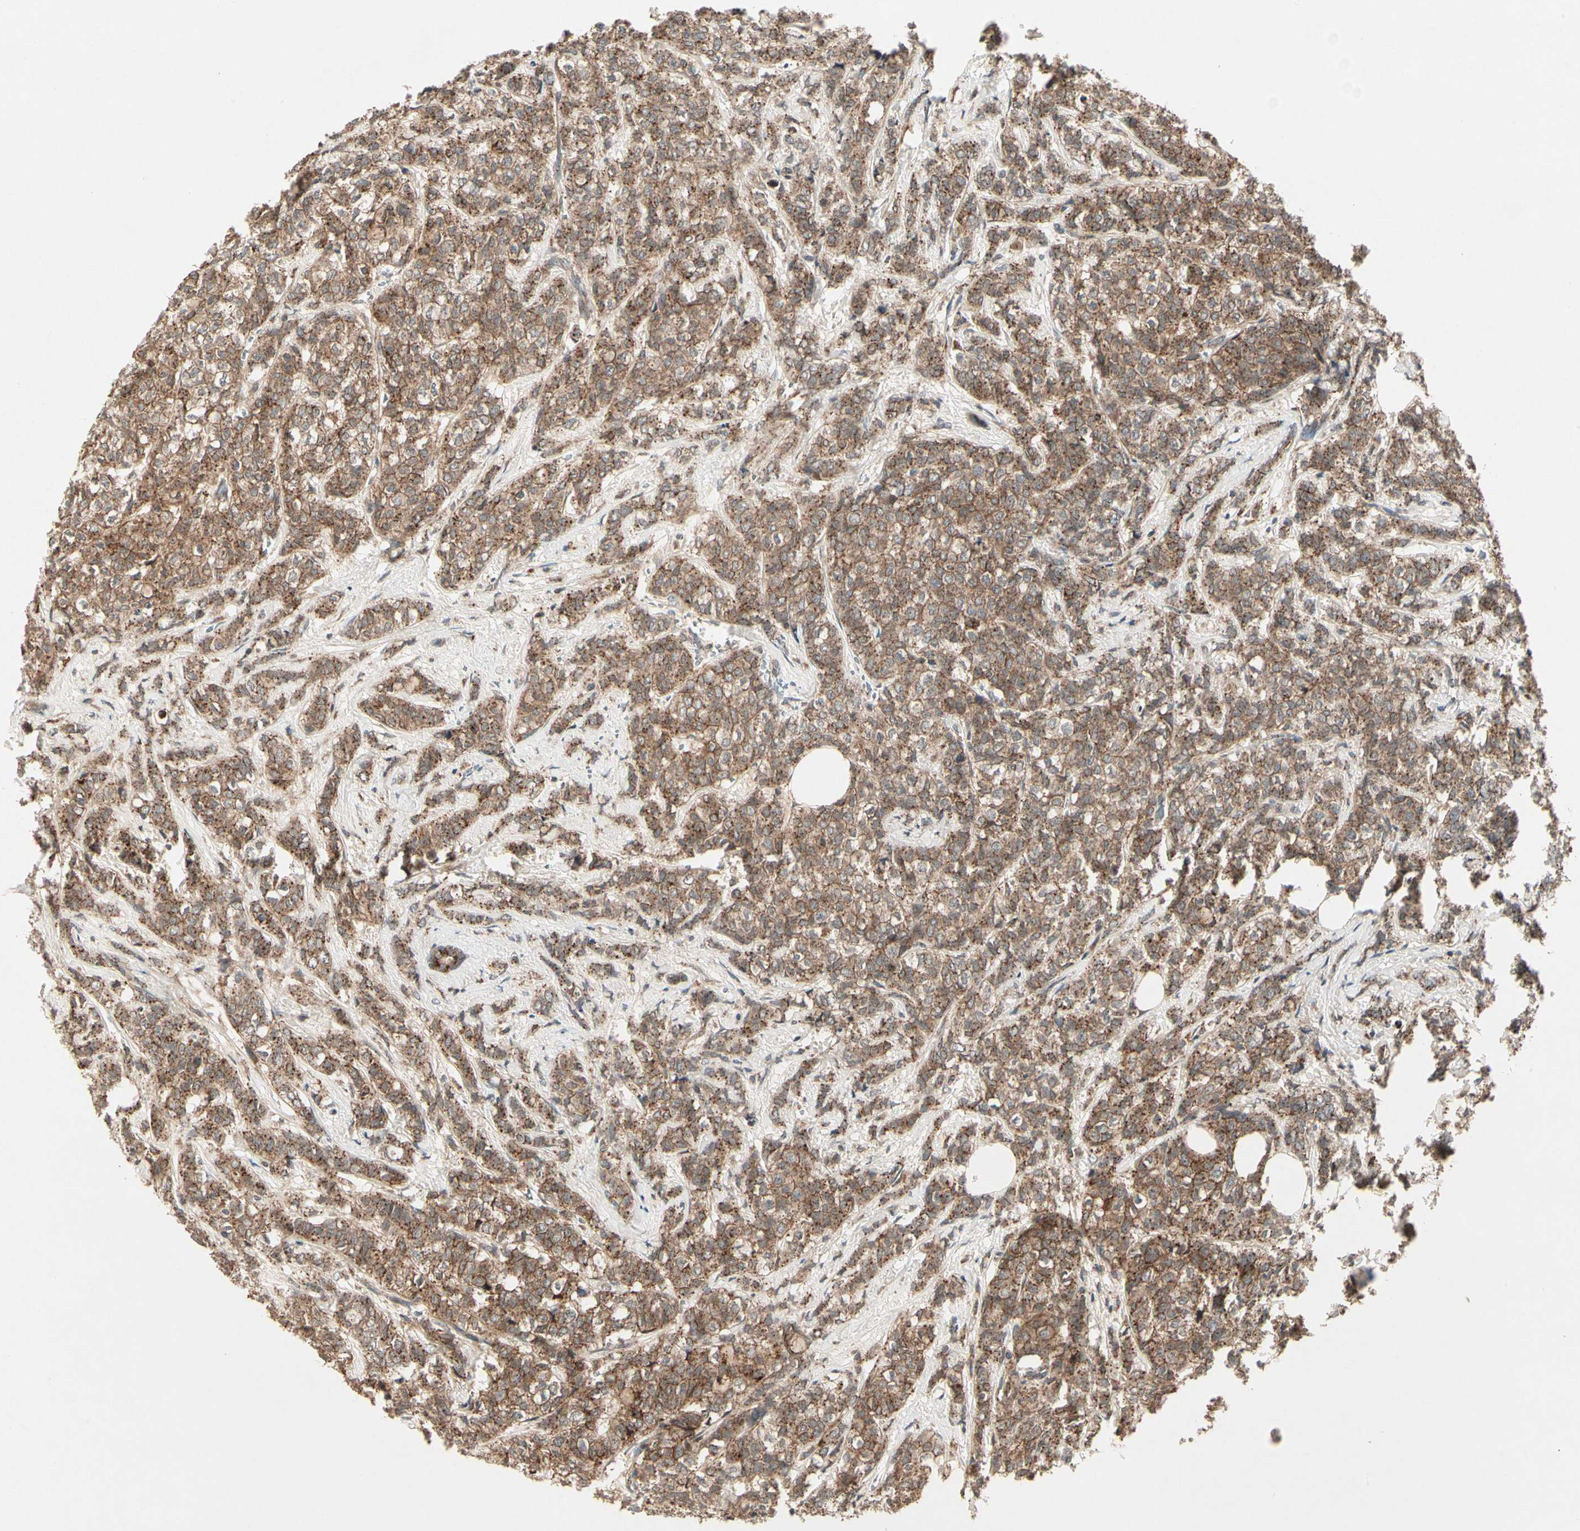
{"staining": {"intensity": "strong", "quantity": ">75%", "location": "cytoplasmic/membranous"}, "tissue": "breast cancer", "cell_type": "Tumor cells", "image_type": "cancer", "snomed": [{"axis": "morphology", "description": "Lobular carcinoma"}, {"axis": "topography", "description": "Breast"}], "caption": "A micrograph of human lobular carcinoma (breast) stained for a protein shows strong cytoplasmic/membranous brown staining in tumor cells. The staining was performed using DAB (3,3'-diaminobenzidine), with brown indicating positive protein expression. Nuclei are stained blue with hematoxylin.", "gene": "FLOT1", "patient": {"sex": "female", "age": 60}}